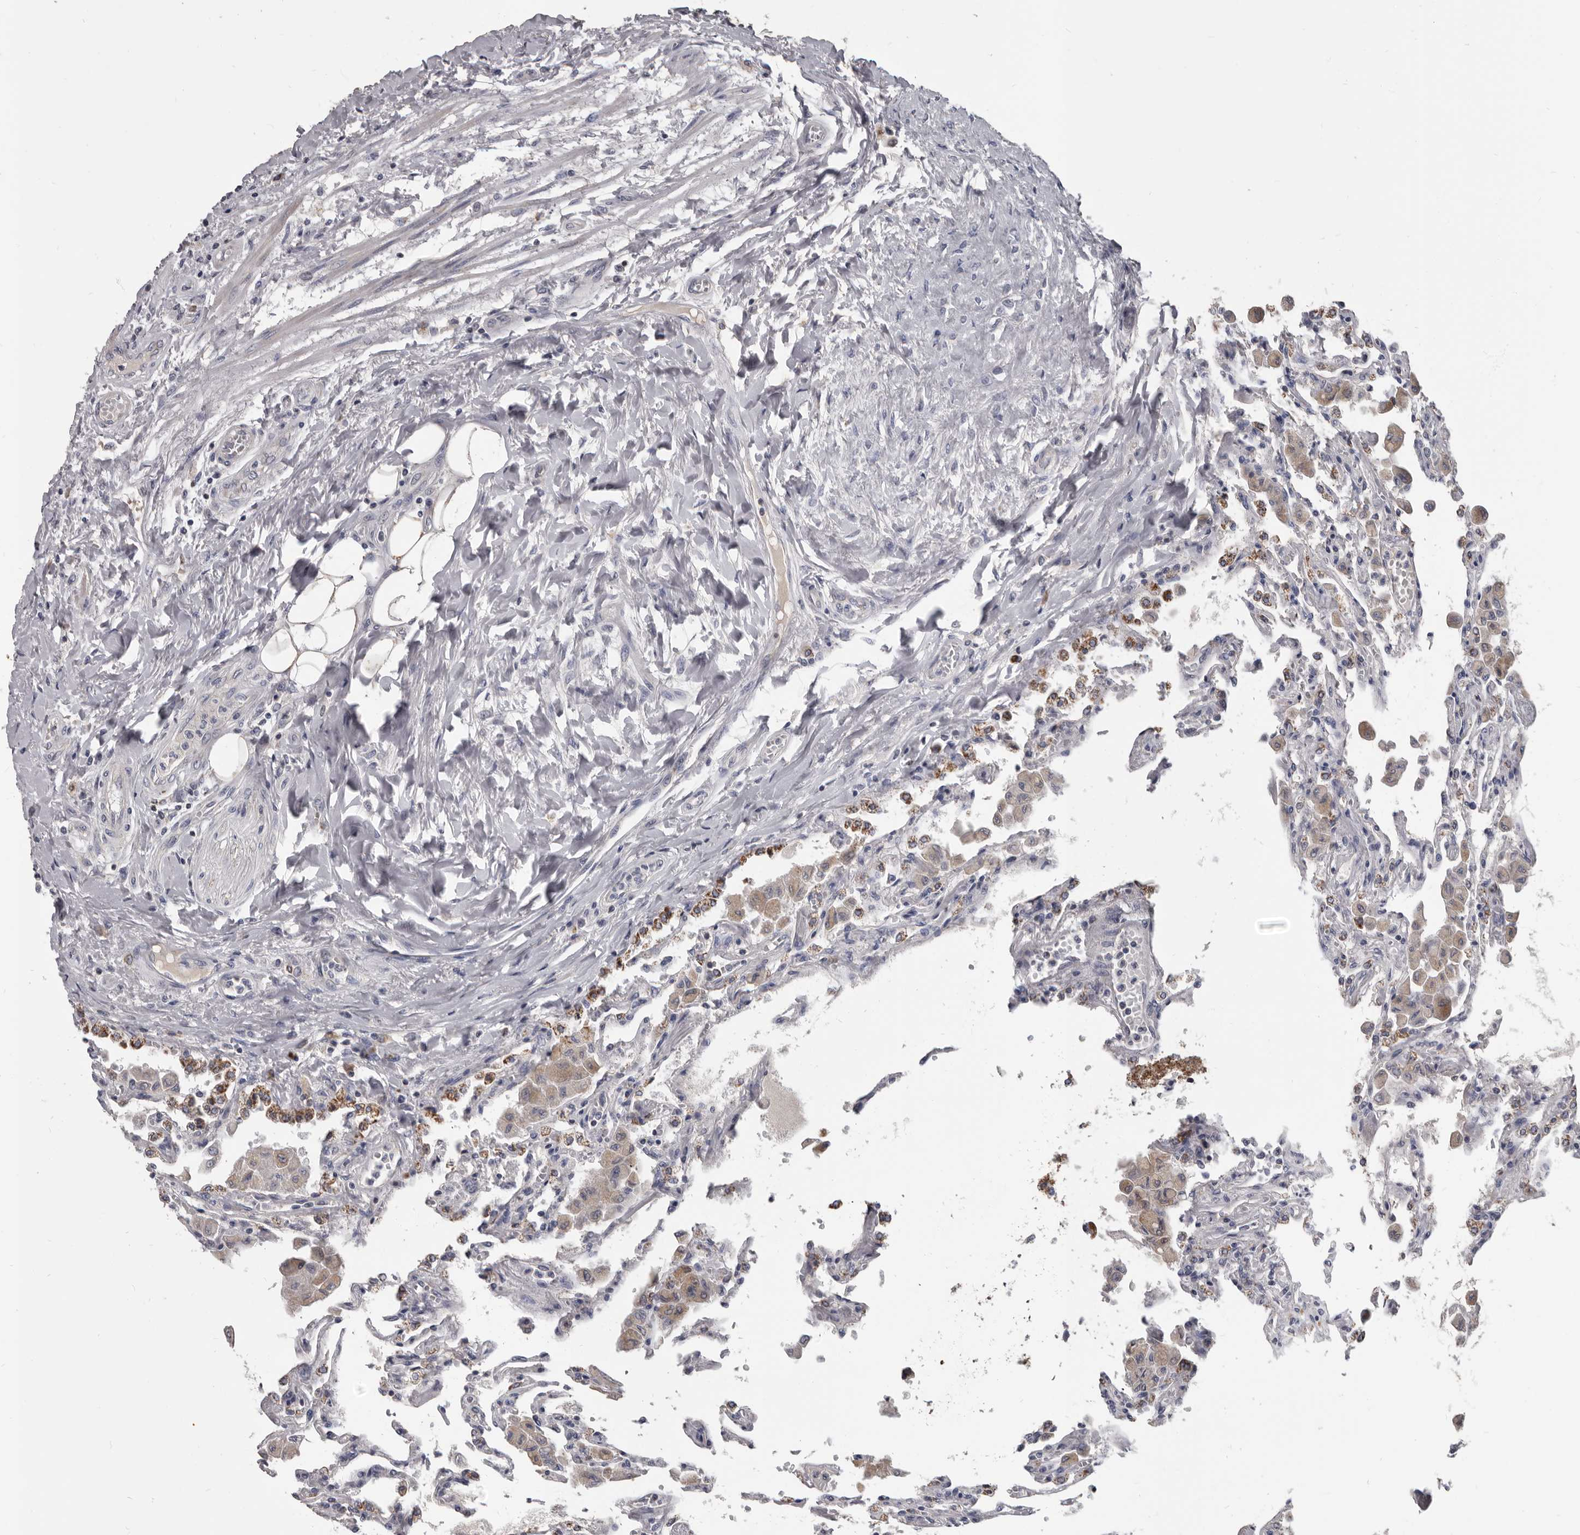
{"staining": {"intensity": "weak", "quantity": "<25%", "location": "cytoplasmic/membranous"}, "tissue": "lung", "cell_type": "Alveolar cells", "image_type": "normal", "snomed": [{"axis": "morphology", "description": "Normal tissue, NOS"}, {"axis": "topography", "description": "Bronchus"}, {"axis": "topography", "description": "Lung"}], "caption": "Immunohistochemistry histopathology image of normal lung: lung stained with DAB shows no significant protein staining in alveolar cells. Nuclei are stained in blue.", "gene": "ALDH5A1", "patient": {"sex": "female", "age": 49}}